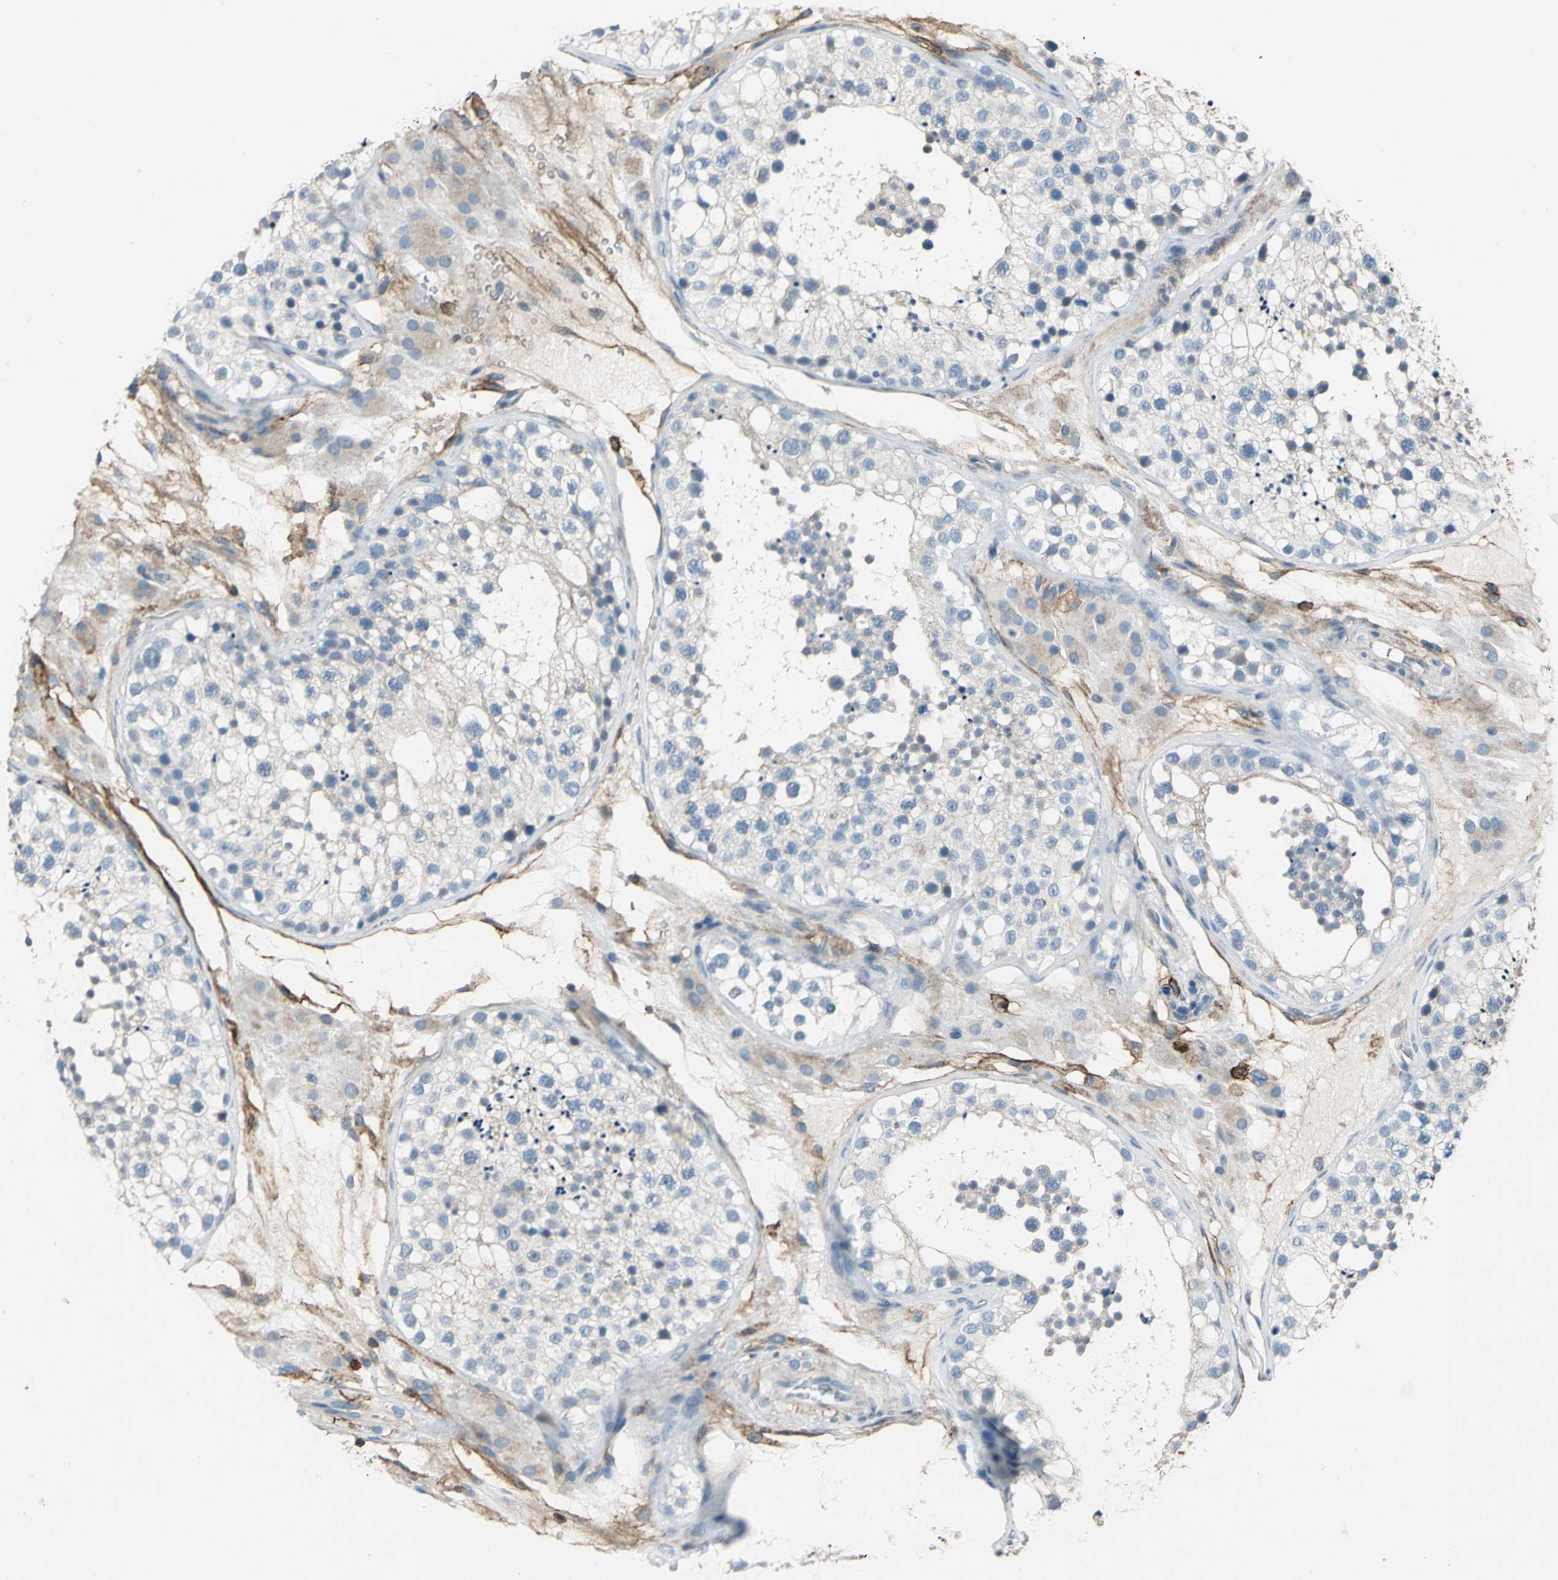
{"staining": {"intensity": "negative", "quantity": "none", "location": "none"}, "tissue": "testis", "cell_type": "Cells in seminiferous ducts", "image_type": "normal", "snomed": [{"axis": "morphology", "description": "Normal tissue, NOS"}, {"axis": "topography", "description": "Testis"}], "caption": "Immunohistochemistry of unremarkable human testis reveals no staining in cells in seminiferous ducts.", "gene": "CD44", "patient": {"sex": "male", "age": 26}}